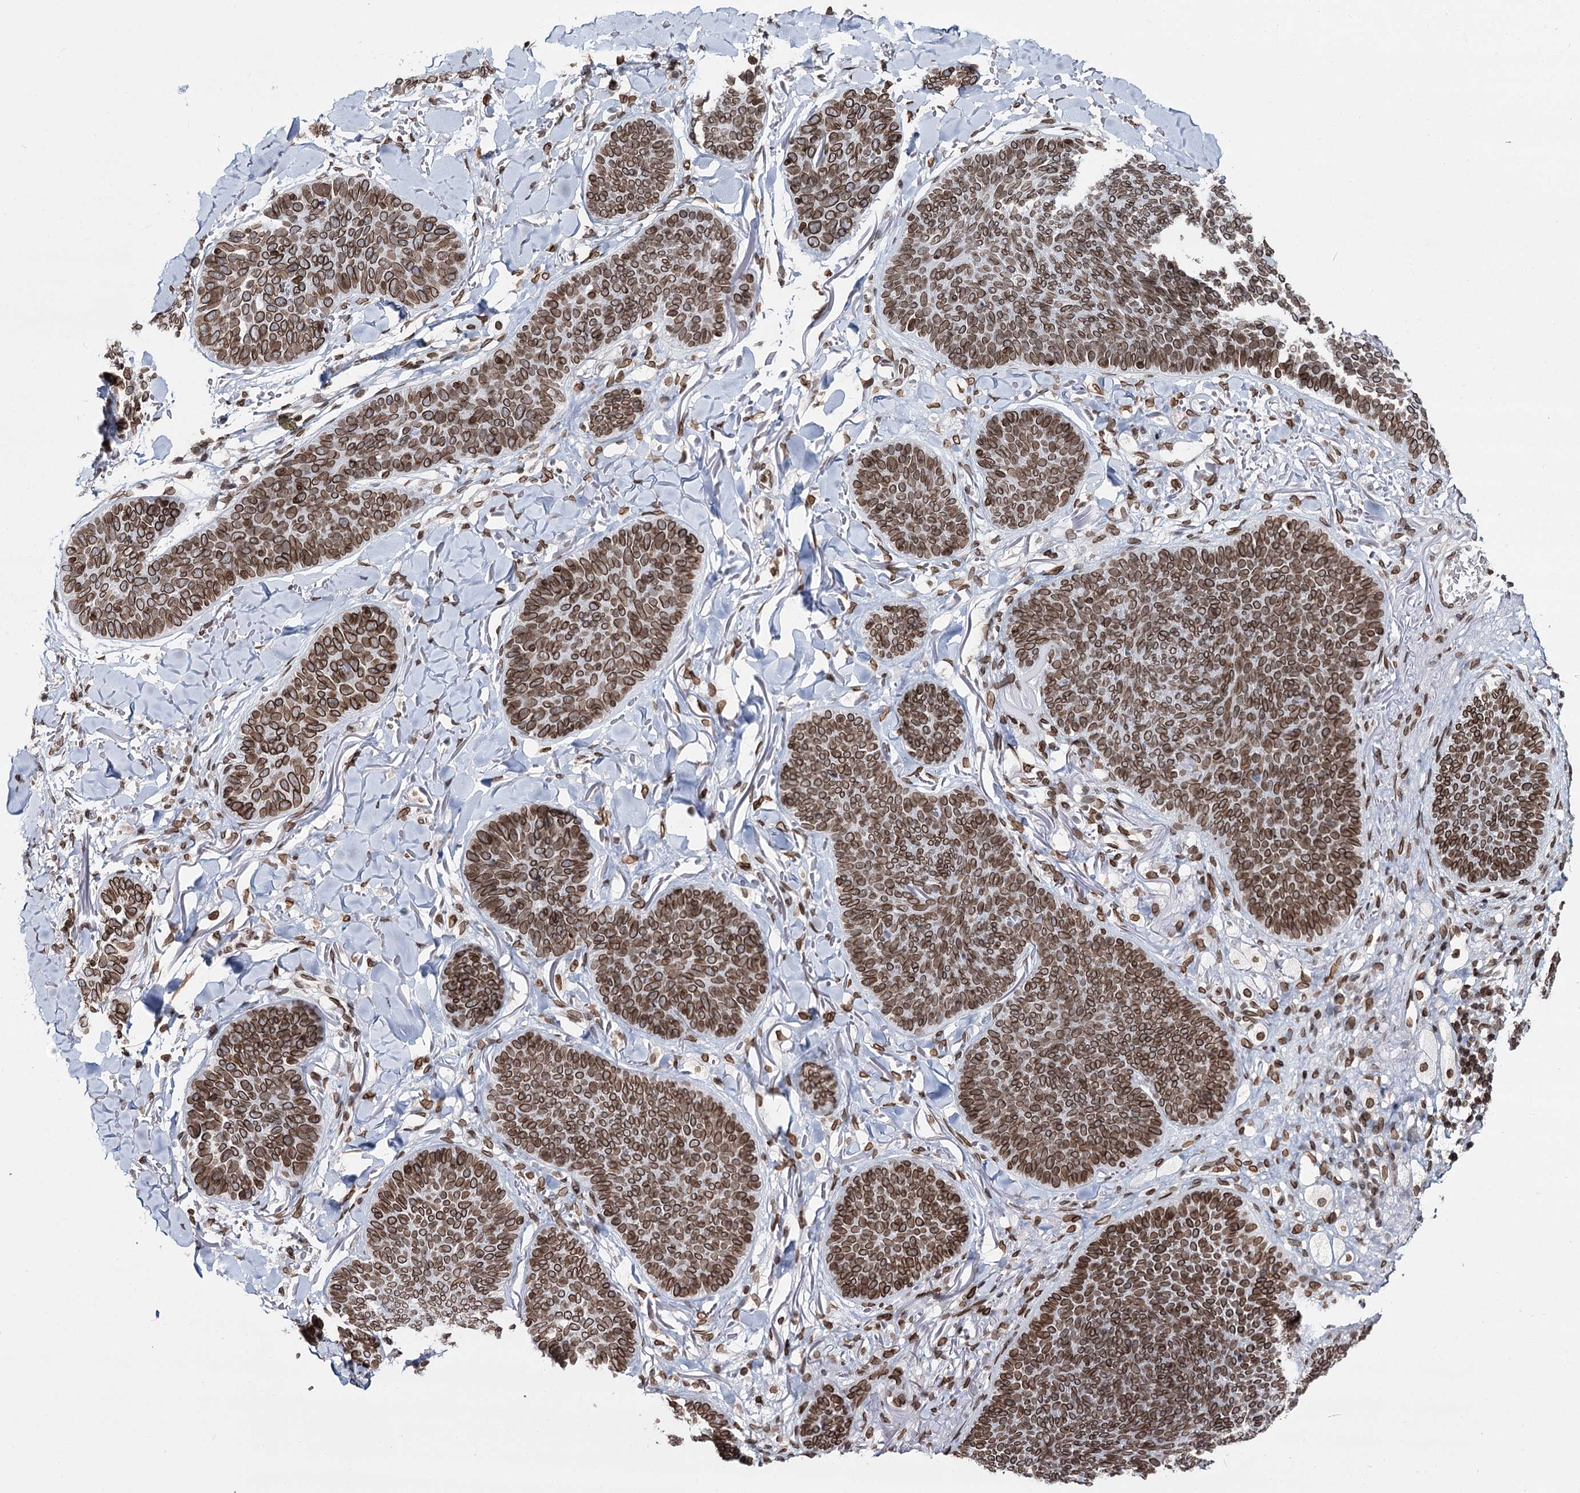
{"staining": {"intensity": "strong", "quantity": ">75%", "location": "cytoplasmic/membranous,nuclear"}, "tissue": "skin cancer", "cell_type": "Tumor cells", "image_type": "cancer", "snomed": [{"axis": "morphology", "description": "Basal cell carcinoma"}, {"axis": "topography", "description": "Skin"}], "caption": "Tumor cells show strong cytoplasmic/membranous and nuclear expression in approximately >75% of cells in skin cancer.", "gene": "KIAA0930", "patient": {"sex": "male", "age": 85}}